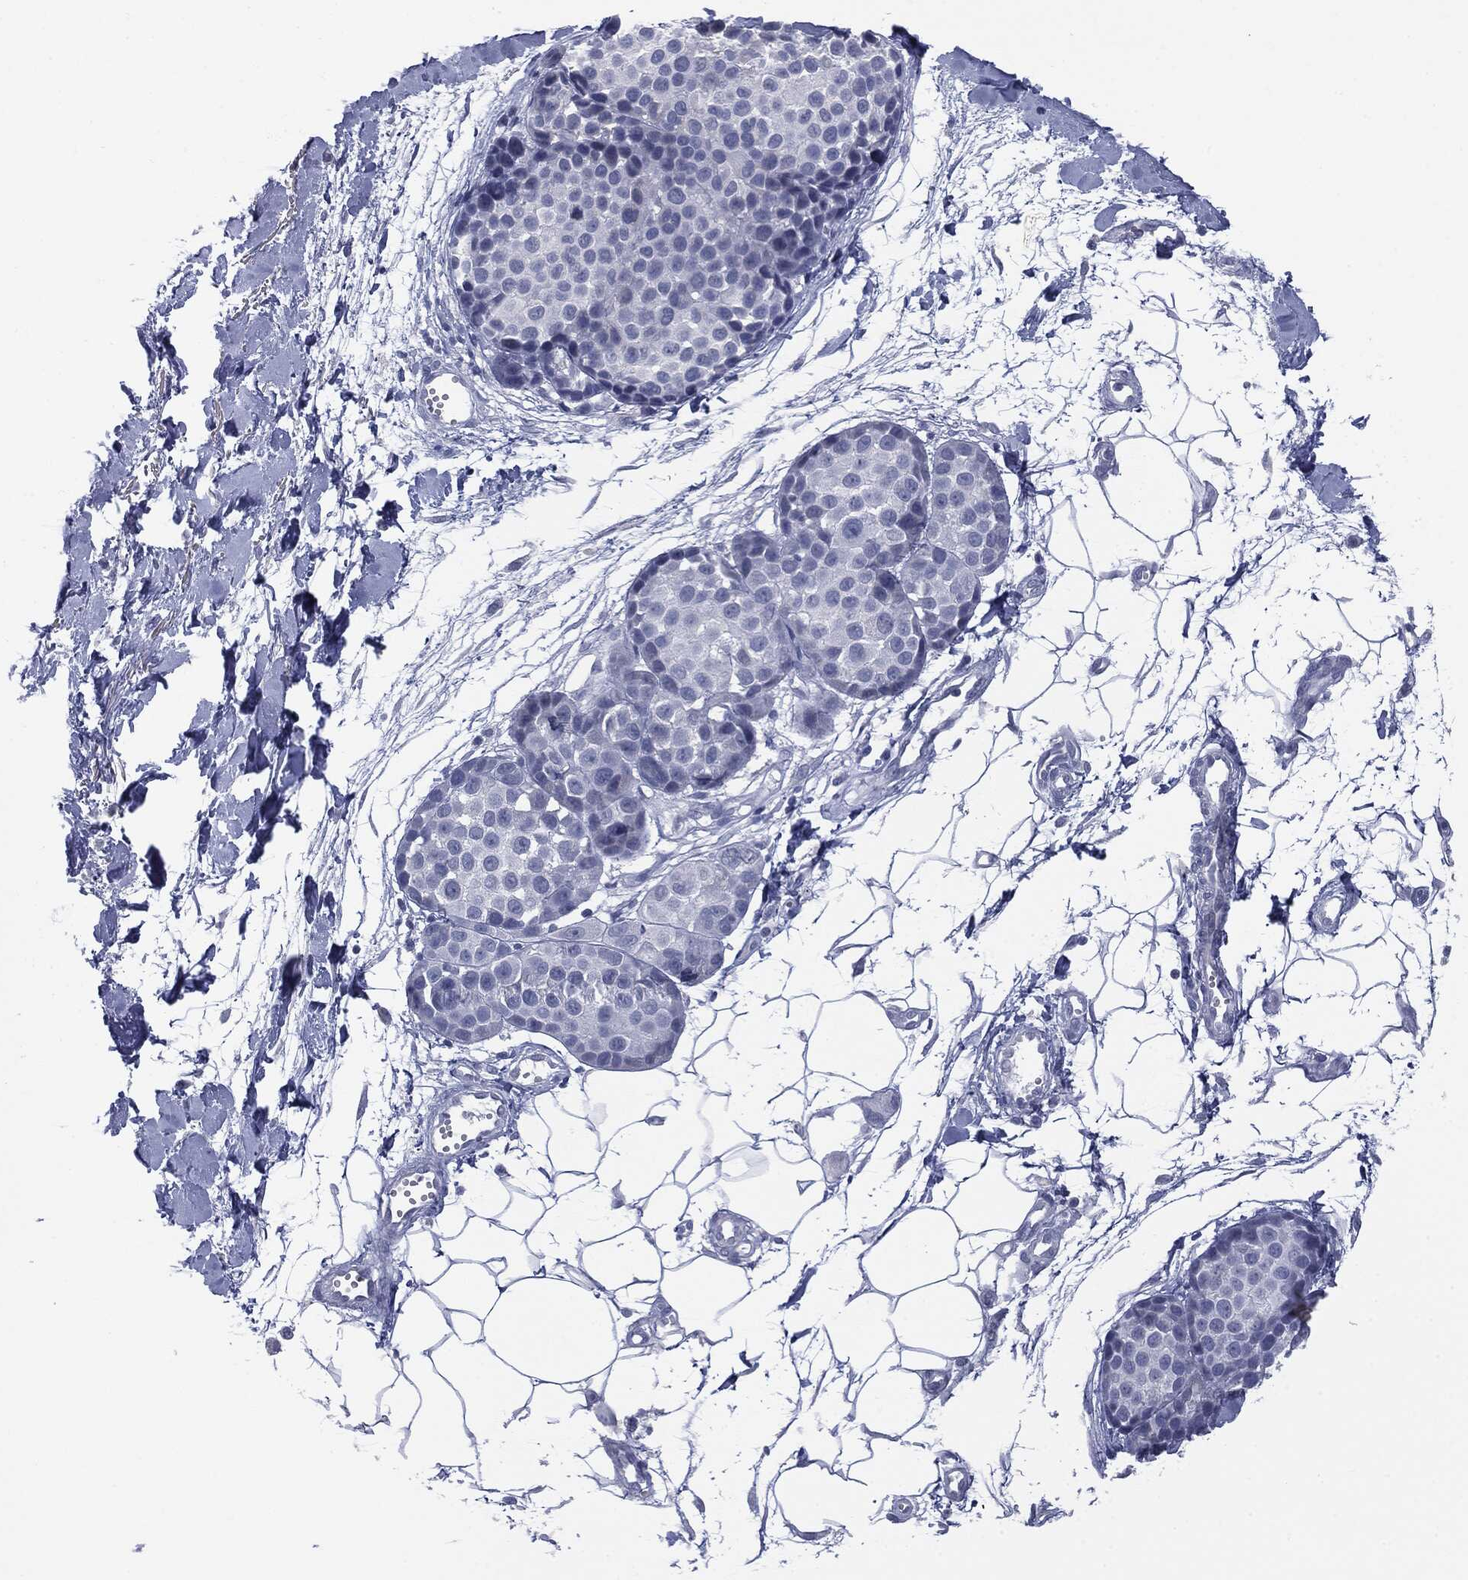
{"staining": {"intensity": "negative", "quantity": "none", "location": "none"}, "tissue": "melanoma", "cell_type": "Tumor cells", "image_type": "cancer", "snomed": [{"axis": "morphology", "description": "Malignant melanoma, NOS"}, {"axis": "topography", "description": "Skin"}], "caption": "Immunohistochemical staining of human malignant melanoma exhibits no significant staining in tumor cells.", "gene": "MUC1", "patient": {"sex": "female", "age": 86}}